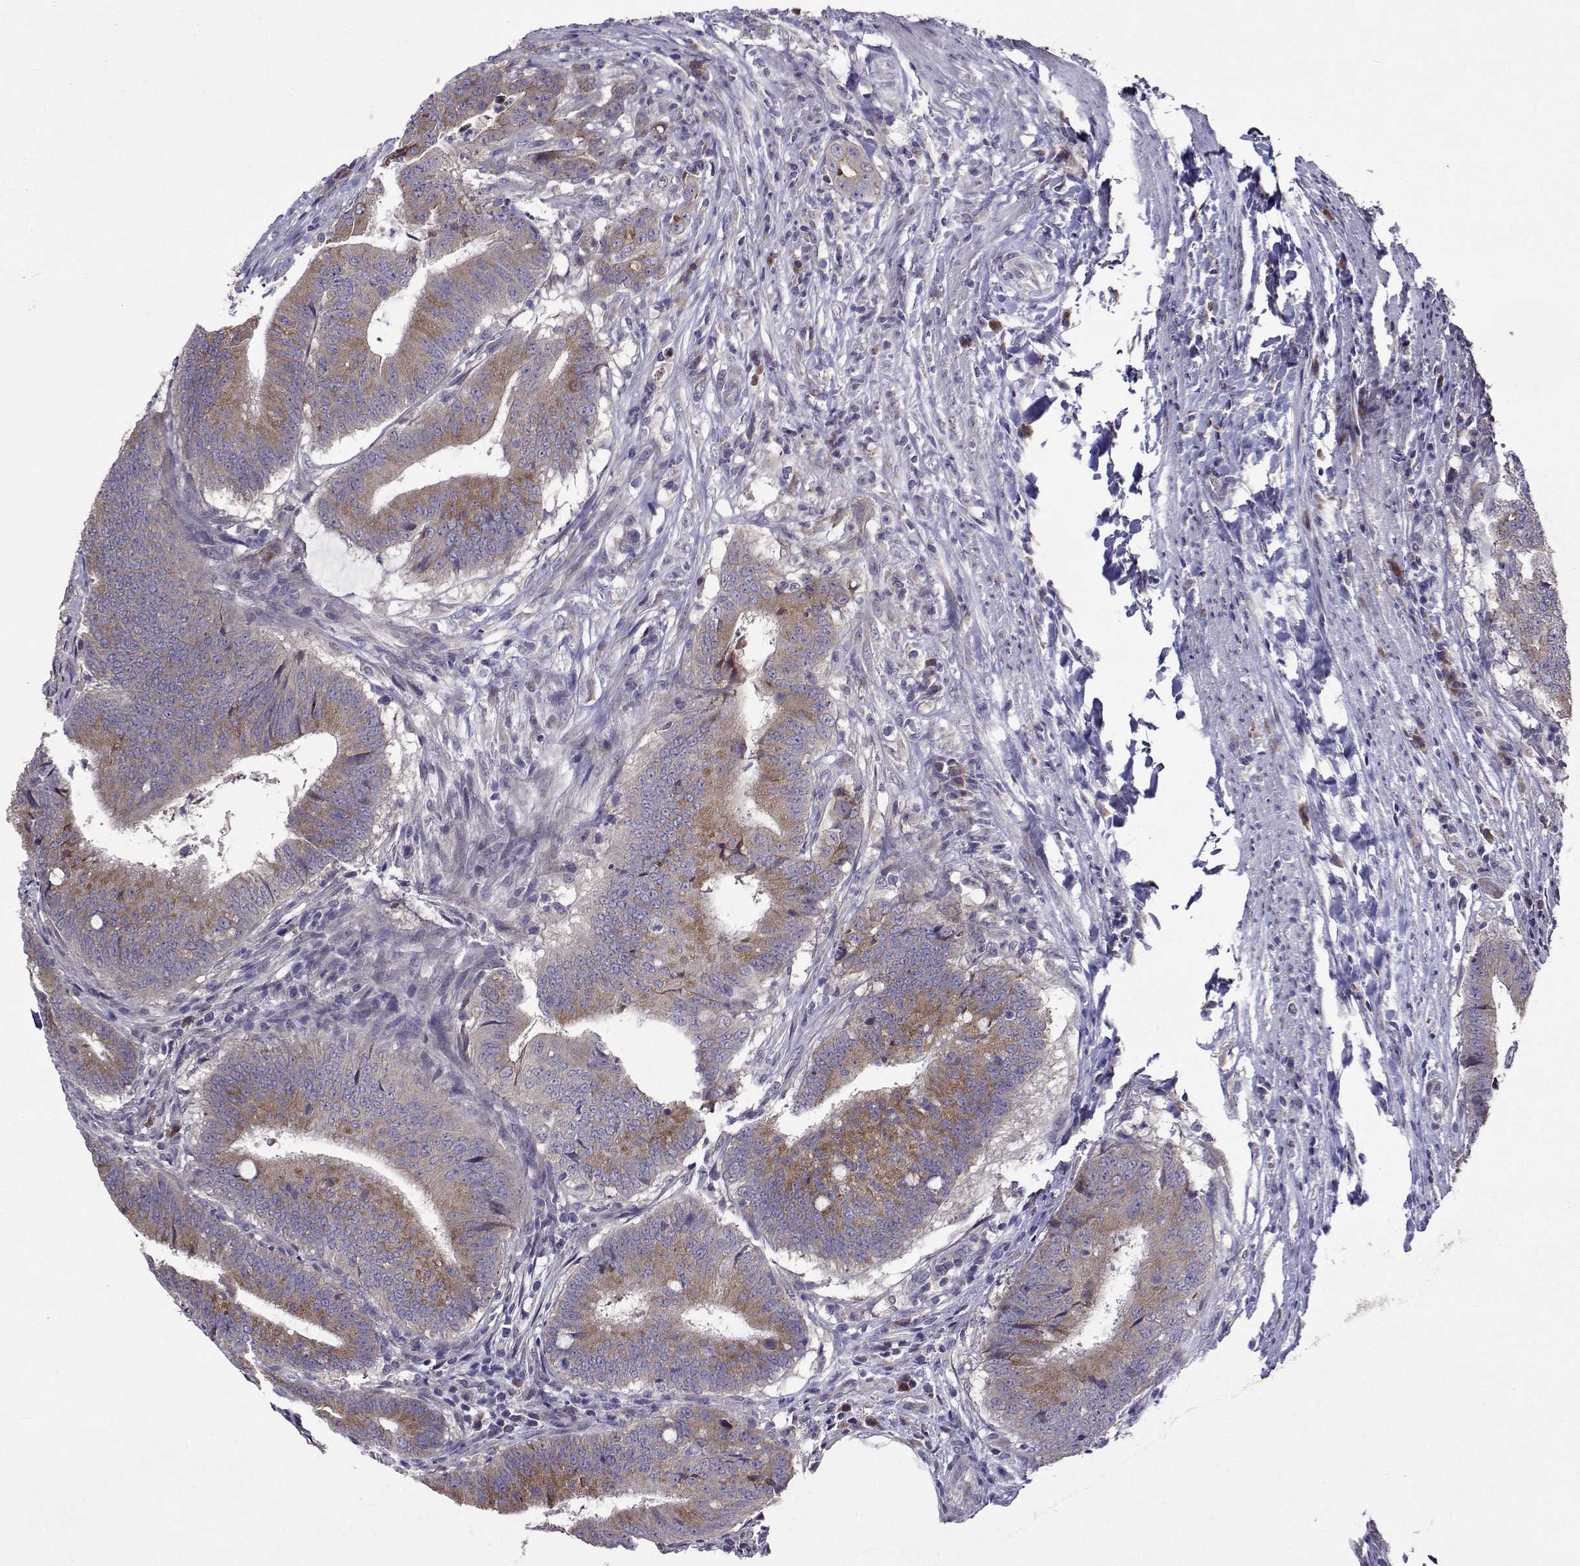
{"staining": {"intensity": "weak", "quantity": ">75%", "location": "cytoplasmic/membranous"}, "tissue": "colorectal cancer", "cell_type": "Tumor cells", "image_type": "cancer", "snomed": [{"axis": "morphology", "description": "Adenocarcinoma, NOS"}, {"axis": "topography", "description": "Colon"}], "caption": "The photomicrograph demonstrates a brown stain indicating the presence of a protein in the cytoplasmic/membranous of tumor cells in colorectal adenocarcinoma.", "gene": "TARBP2", "patient": {"sex": "female", "age": 43}}